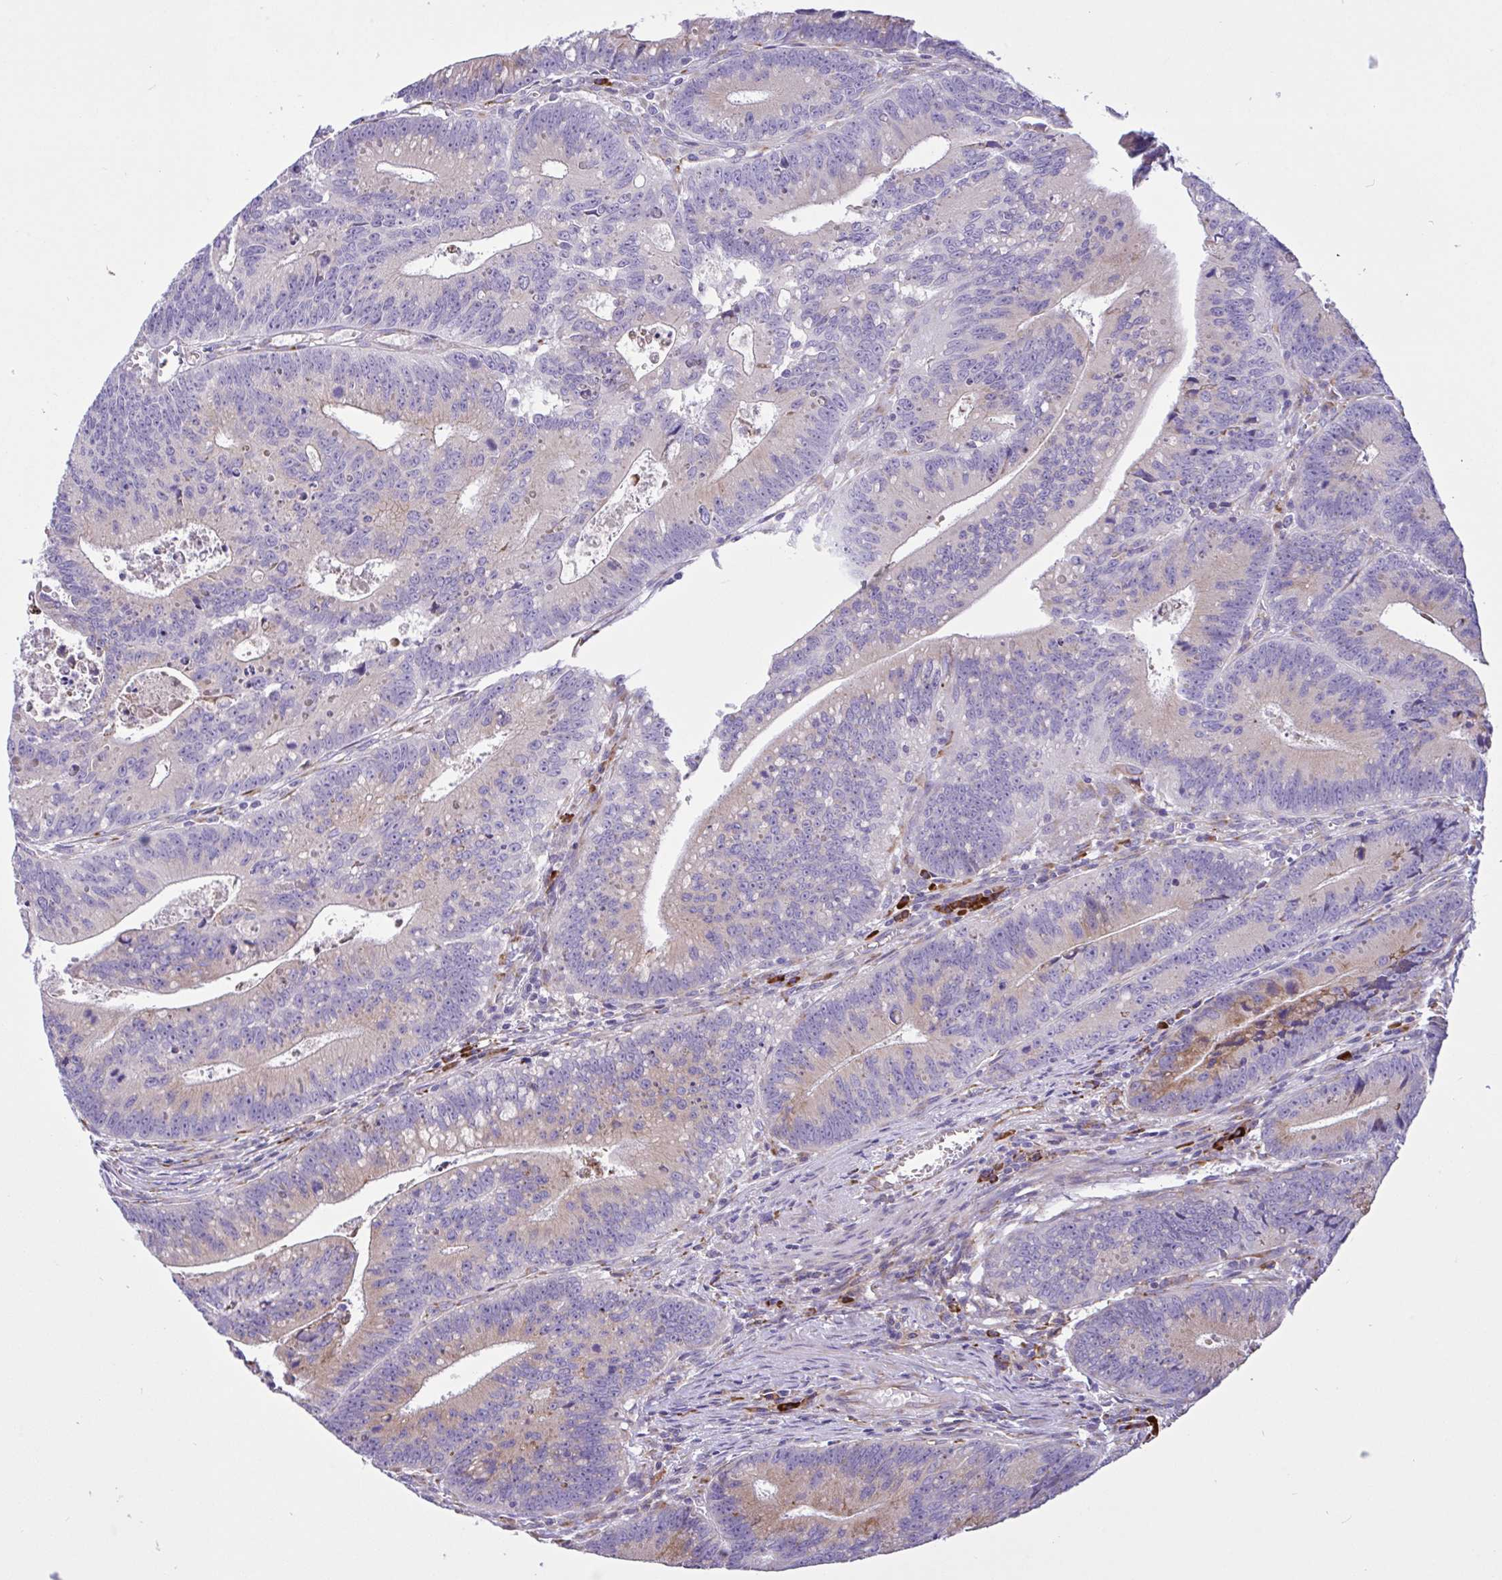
{"staining": {"intensity": "weak", "quantity": "<25%", "location": "cytoplasmic/membranous"}, "tissue": "colorectal cancer", "cell_type": "Tumor cells", "image_type": "cancer", "snomed": [{"axis": "morphology", "description": "Adenocarcinoma, NOS"}, {"axis": "topography", "description": "Rectum"}], "caption": "Immunohistochemistry photomicrograph of human colorectal cancer (adenocarcinoma) stained for a protein (brown), which demonstrates no expression in tumor cells.", "gene": "DSC3", "patient": {"sex": "female", "age": 81}}